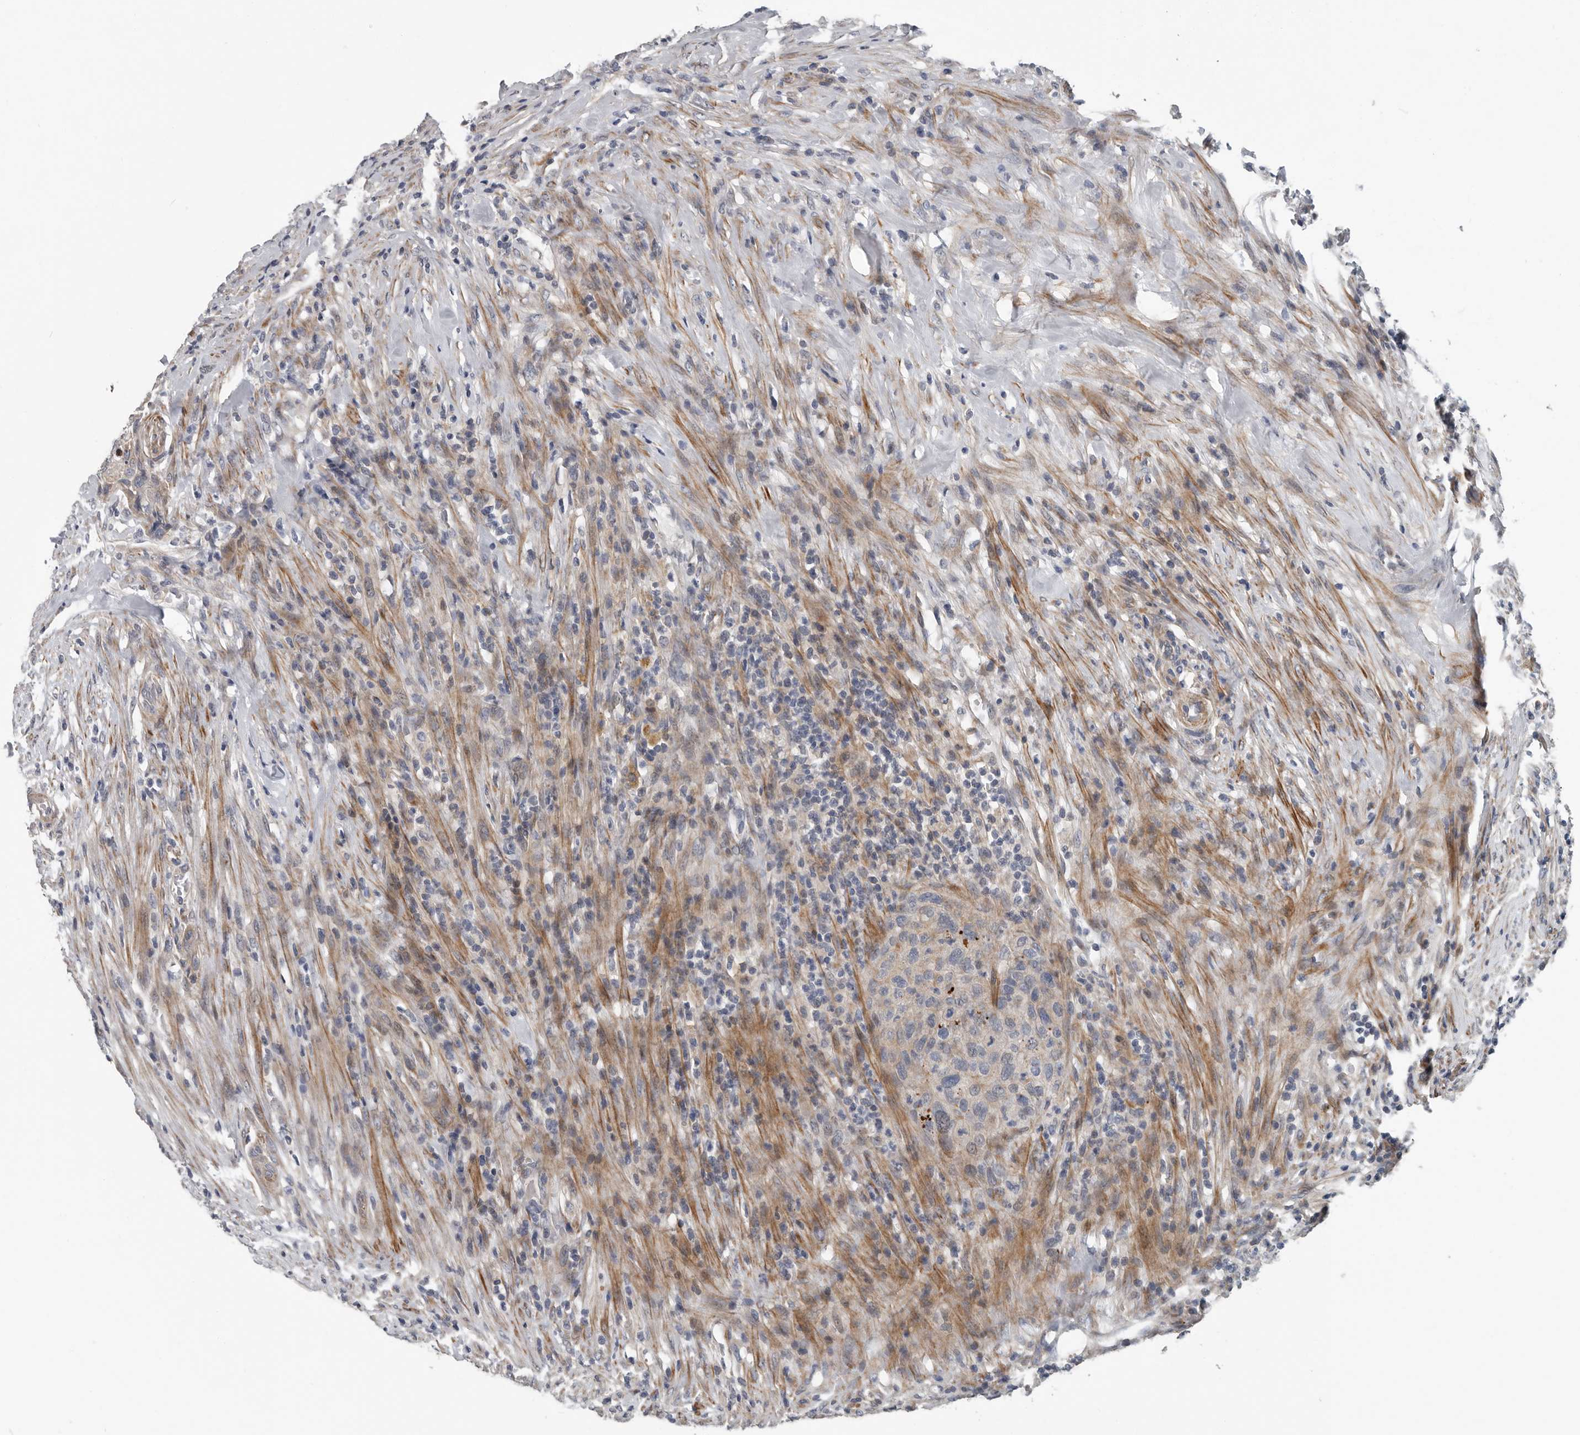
{"staining": {"intensity": "weak", "quantity": "<25%", "location": "cytoplasmic/membranous"}, "tissue": "urothelial cancer", "cell_type": "Tumor cells", "image_type": "cancer", "snomed": [{"axis": "morphology", "description": "Urothelial carcinoma, High grade"}, {"axis": "topography", "description": "Urinary bladder"}], "caption": "High power microscopy image of an IHC micrograph of urothelial carcinoma (high-grade), revealing no significant positivity in tumor cells. (Immunohistochemistry (ihc), brightfield microscopy, high magnification).", "gene": "DPY19L4", "patient": {"sex": "male", "age": 35}}